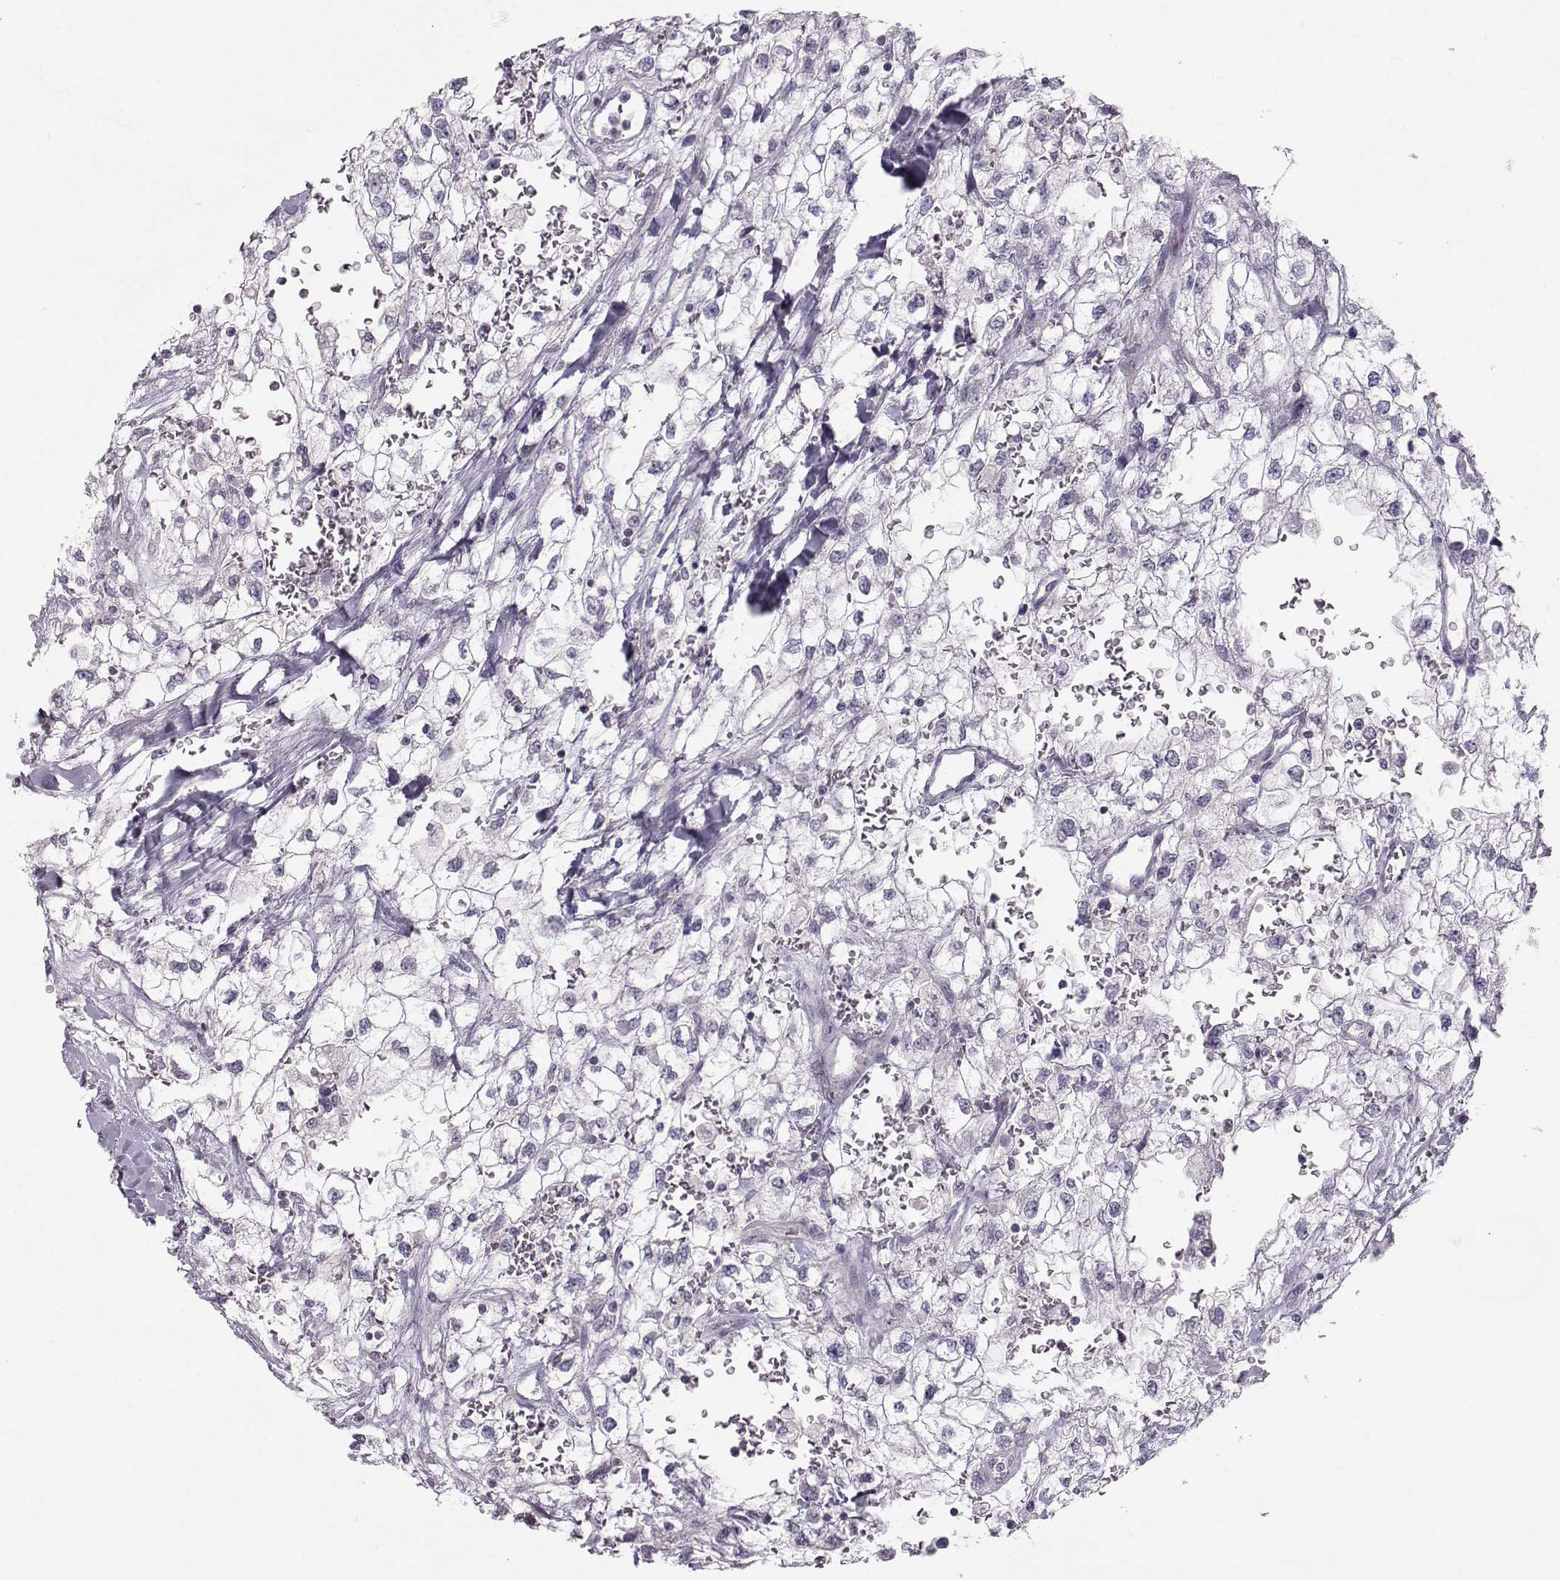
{"staining": {"intensity": "negative", "quantity": "none", "location": "none"}, "tissue": "renal cancer", "cell_type": "Tumor cells", "image_type": "cancer", "snomed": [{"axis": "morphology", "description": "Adenocarcinoma, NOS"}, {"axis": "topography", "description": "Kidney"}], "caption": "Tumor cells are negative for protein expression in human renal cancer (adenocarcinoma).", "gene": "MAST1", "patient": {"sex": "male", "age": 59}}